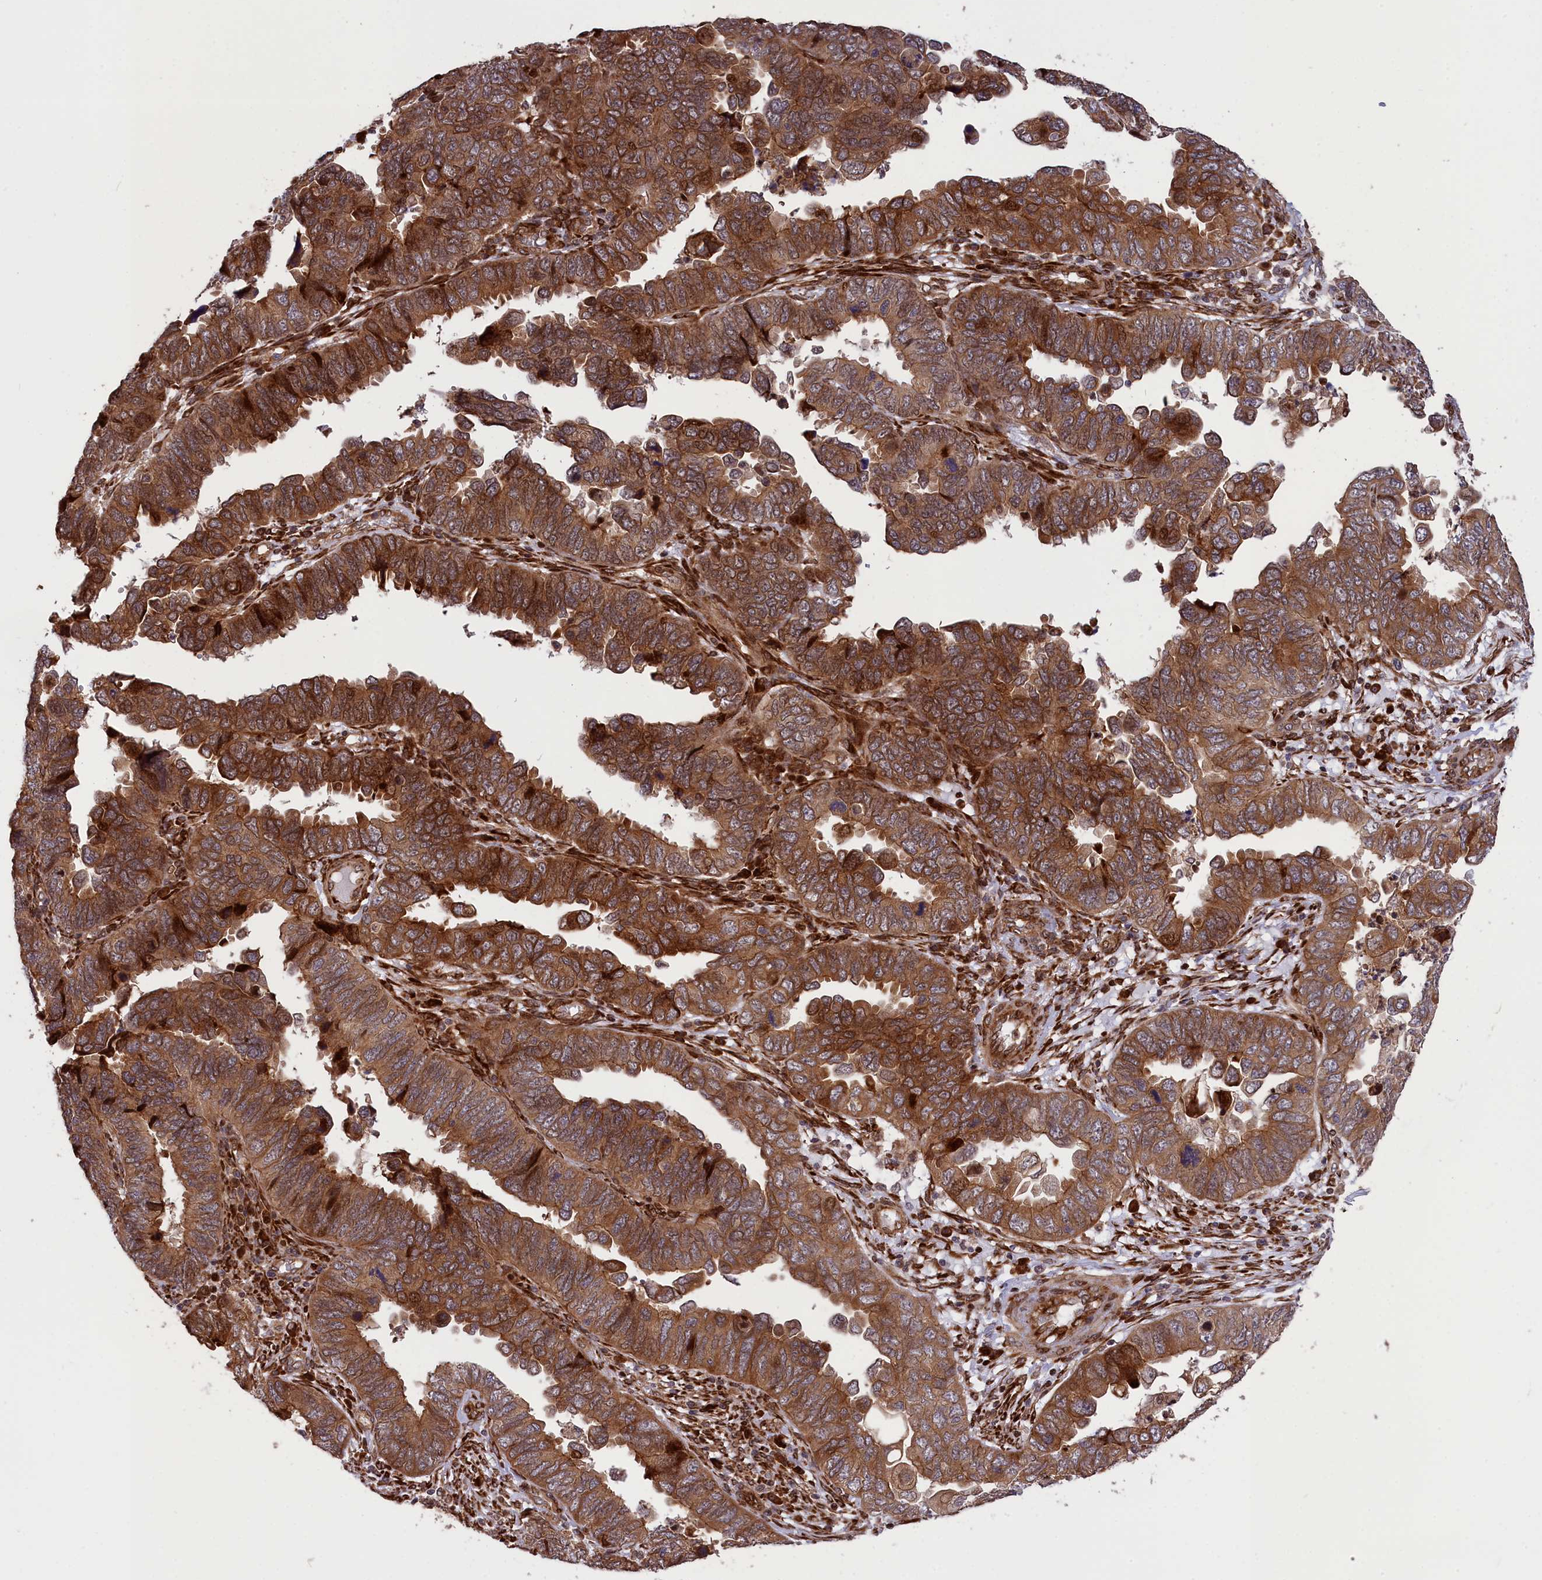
{"staining": {"intensity": "moderate", "quantity": ">75%", "location": "cytoplasmic/membranous"}, "tissue": "endometrial cancer", "cell_type": "Tumor cells", "image_type": "cancer", "snomed": [{"axis": "morphology", "description": "Adenocarcinoma, NOS"}, {"axis": "topography", "description": "Endometrium"}], "caption": "The photomicrograph exhibits a brown stain indicating the presence of a protein in the cytoplasmic/membranous of tumor cells in endometrial cancer.", "gene": "DDX60L", "patient": {"sex": "female", "age": 79}}